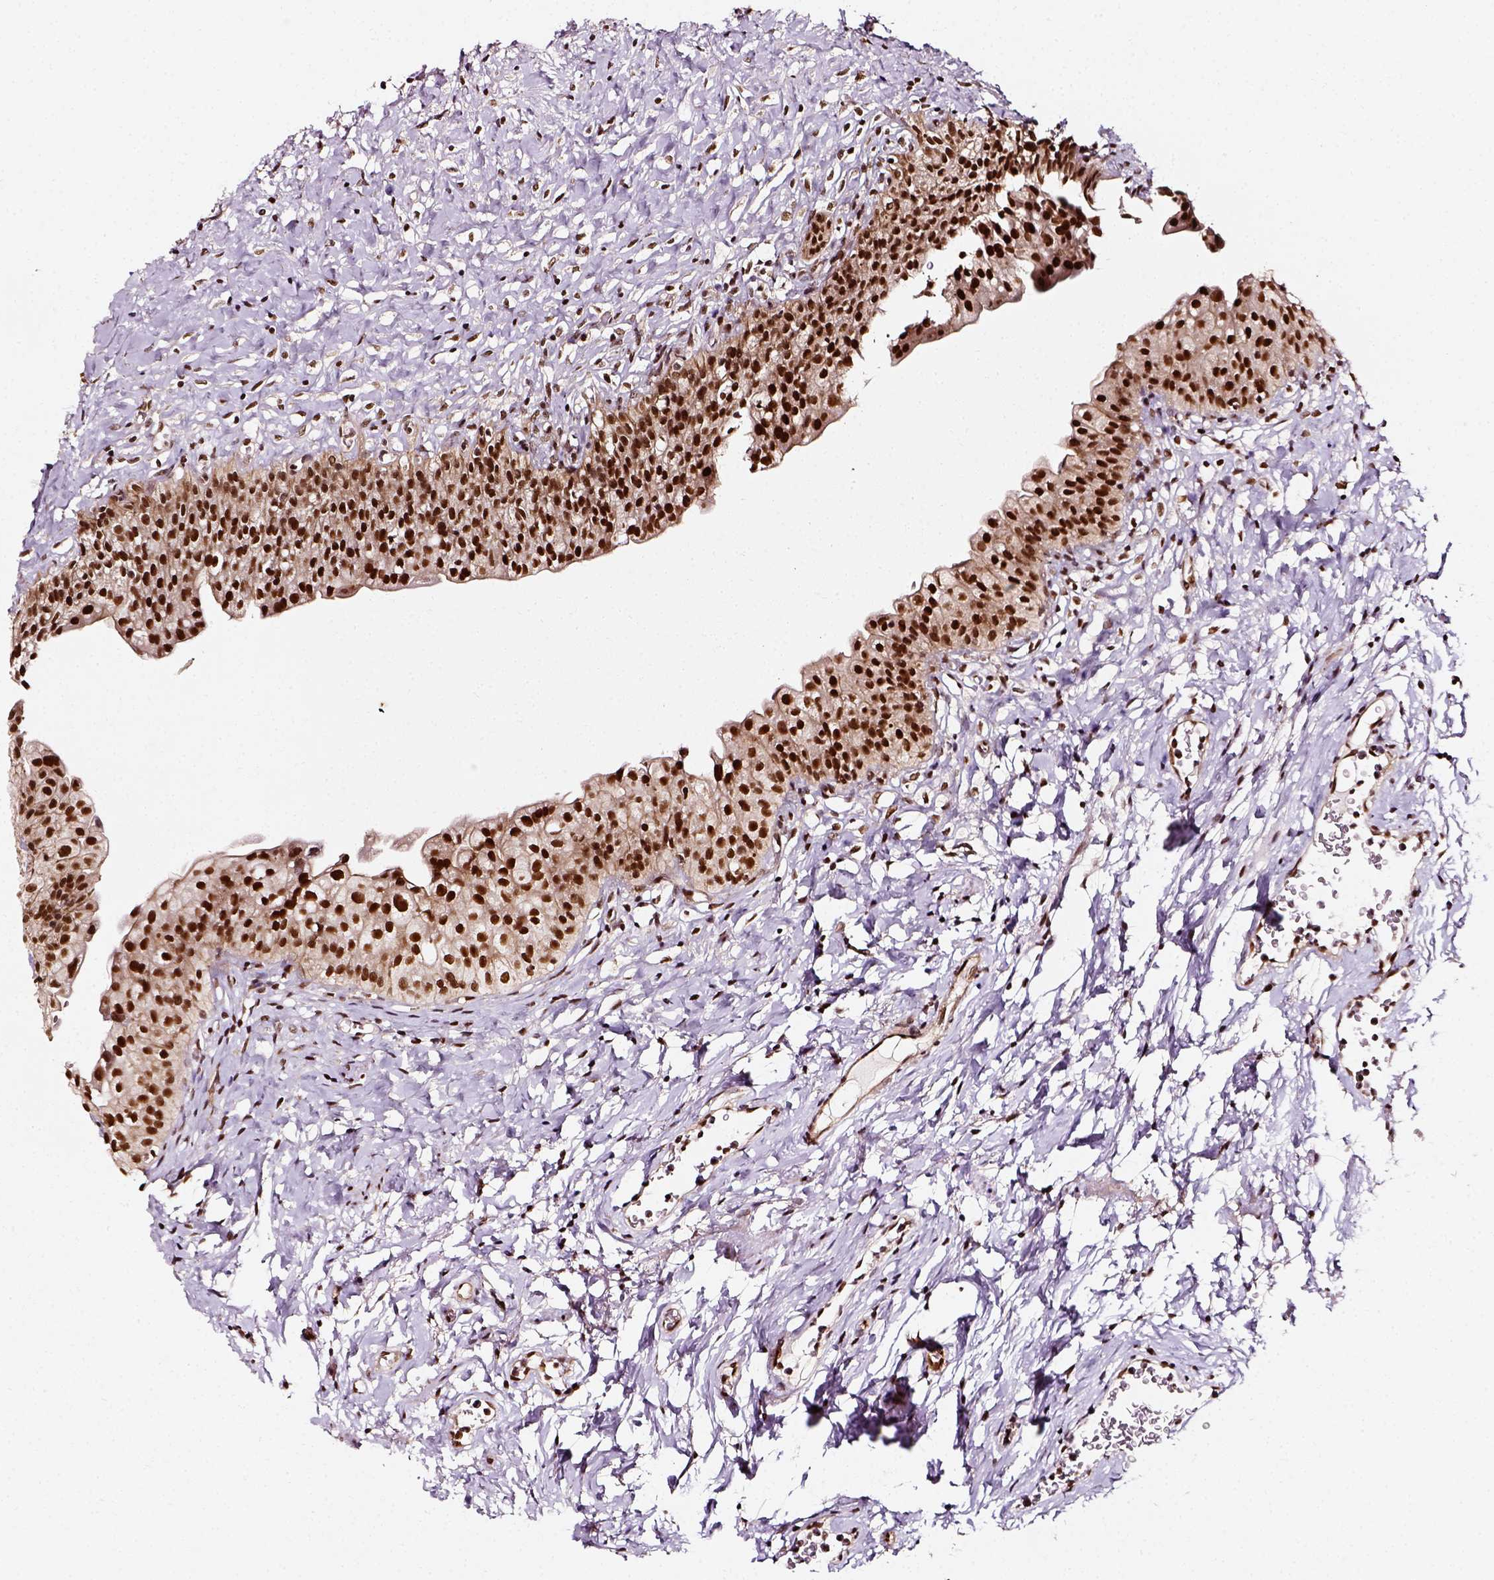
{"staining": {"intensity": "strong", "quantity": ">75%", "location": "nuclear"}, "tissue": "urinary bladder", "cell_type": "Urothelial cells", "image_type": "normal", "snomed": [{"axis": "morphology", "description": "Normal tissue, NOS"}, {"axis": "topography", "description": "Urinary bladder"}], "caption": "Strong nuclear expression is present in approximately >75% of urothelial cells in normal urinary bladder. The staining was performed using DAB (3,3'-diaminobenzidine) to visualize the protein expression in brown, while the nuclei were stained in blue with hematoxylin (Magnification: 20x).", "gene": "NACC1", "patient": {"sex": "male", "age": 76}}